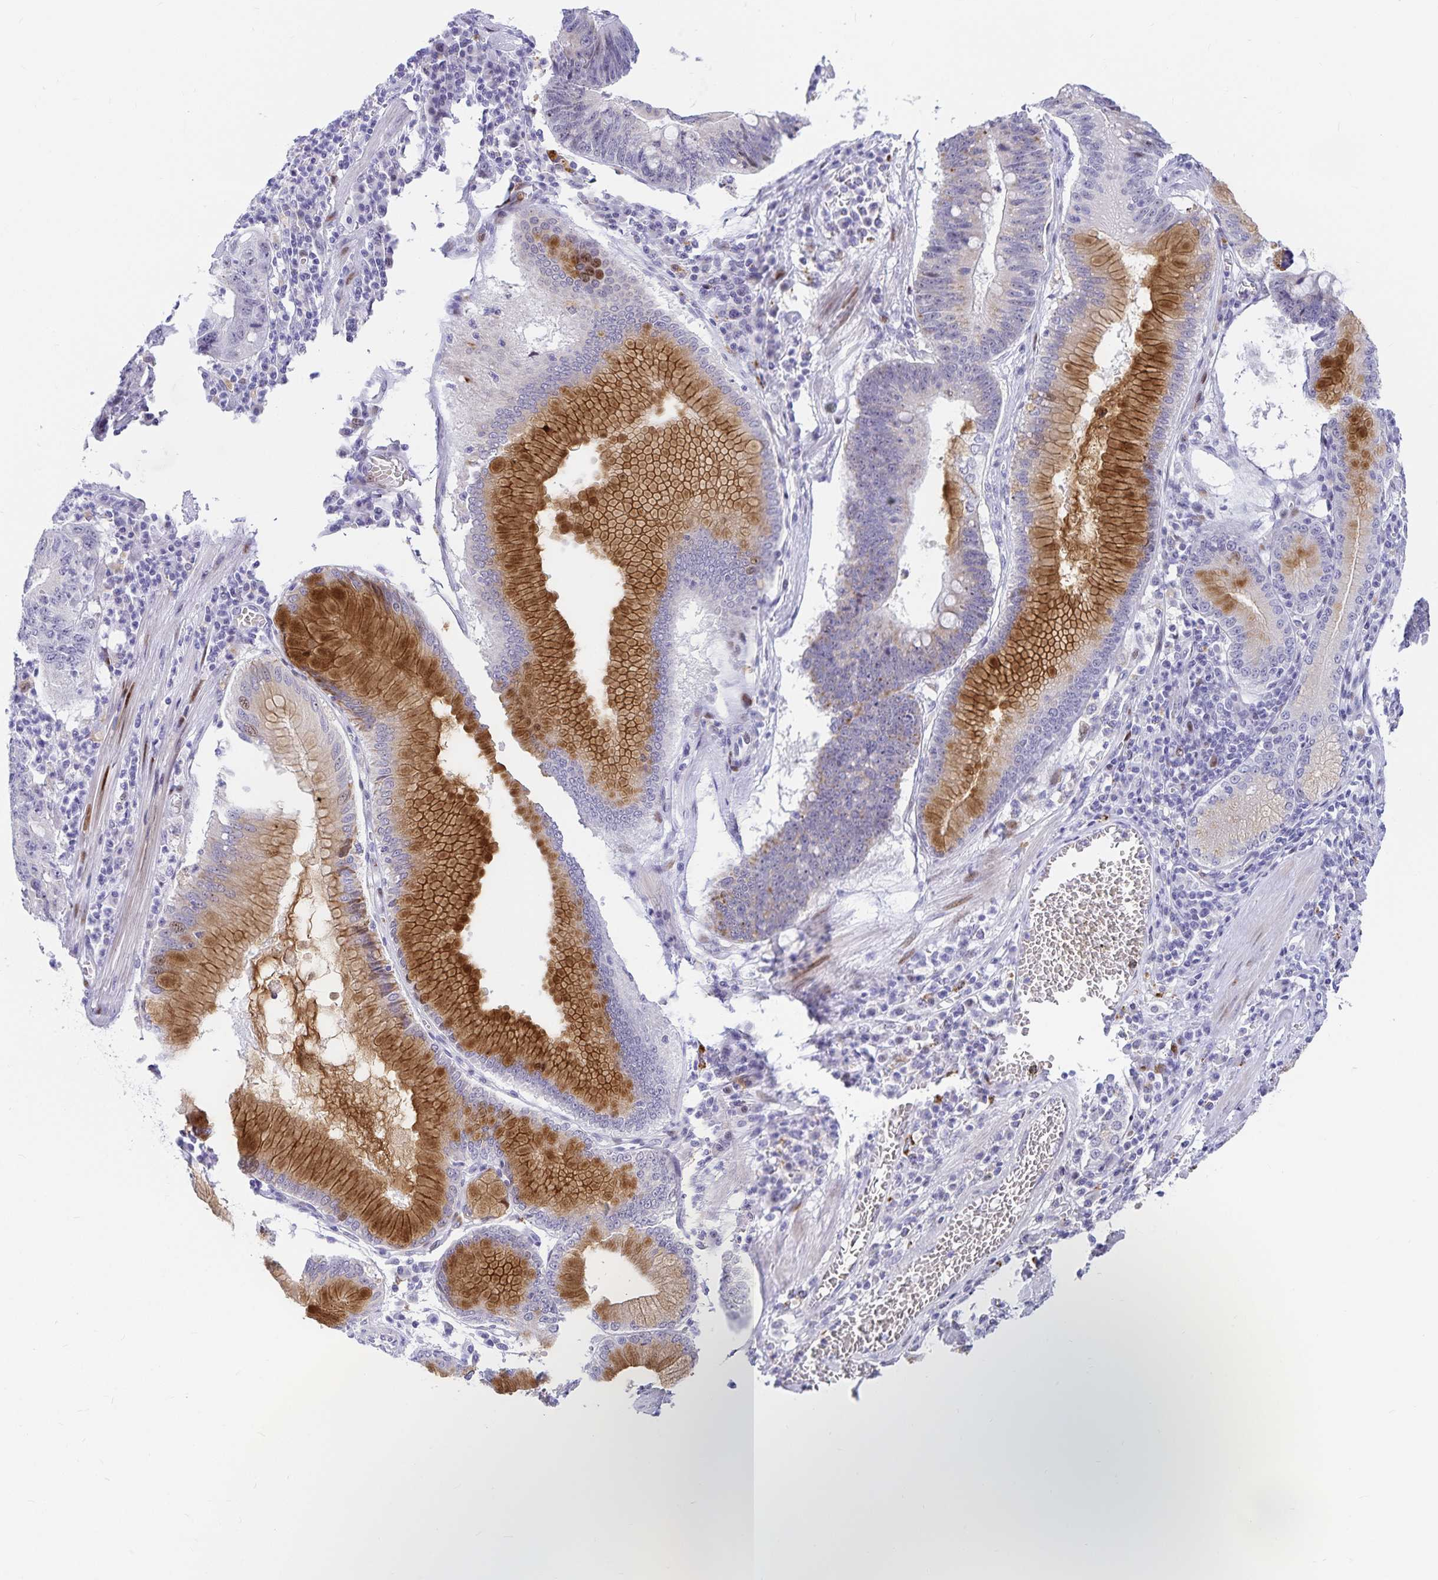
{"staining": {"intensity": "strong", "quantity": "<25%", "location": "cytoplasmic/membranous"}, "tissue": "stomach cancer", "cell_type": "Tumor cells", "image_type": "cancer", "snomed": [{"axis": "morphology", "description": "Adenocarcinoma, NOS"}, {"axis": "topography", "description": "Stomach"}], "caption": "Immunohistochemical staining of stomach cancer (adenocarcinoma) exhibits medium levels of strong cytoplasmic/membranous staining in approximately <25% of tumor cells.", "gene": "KBTBD13", "patient": {"sex": "male", "age": 59}}